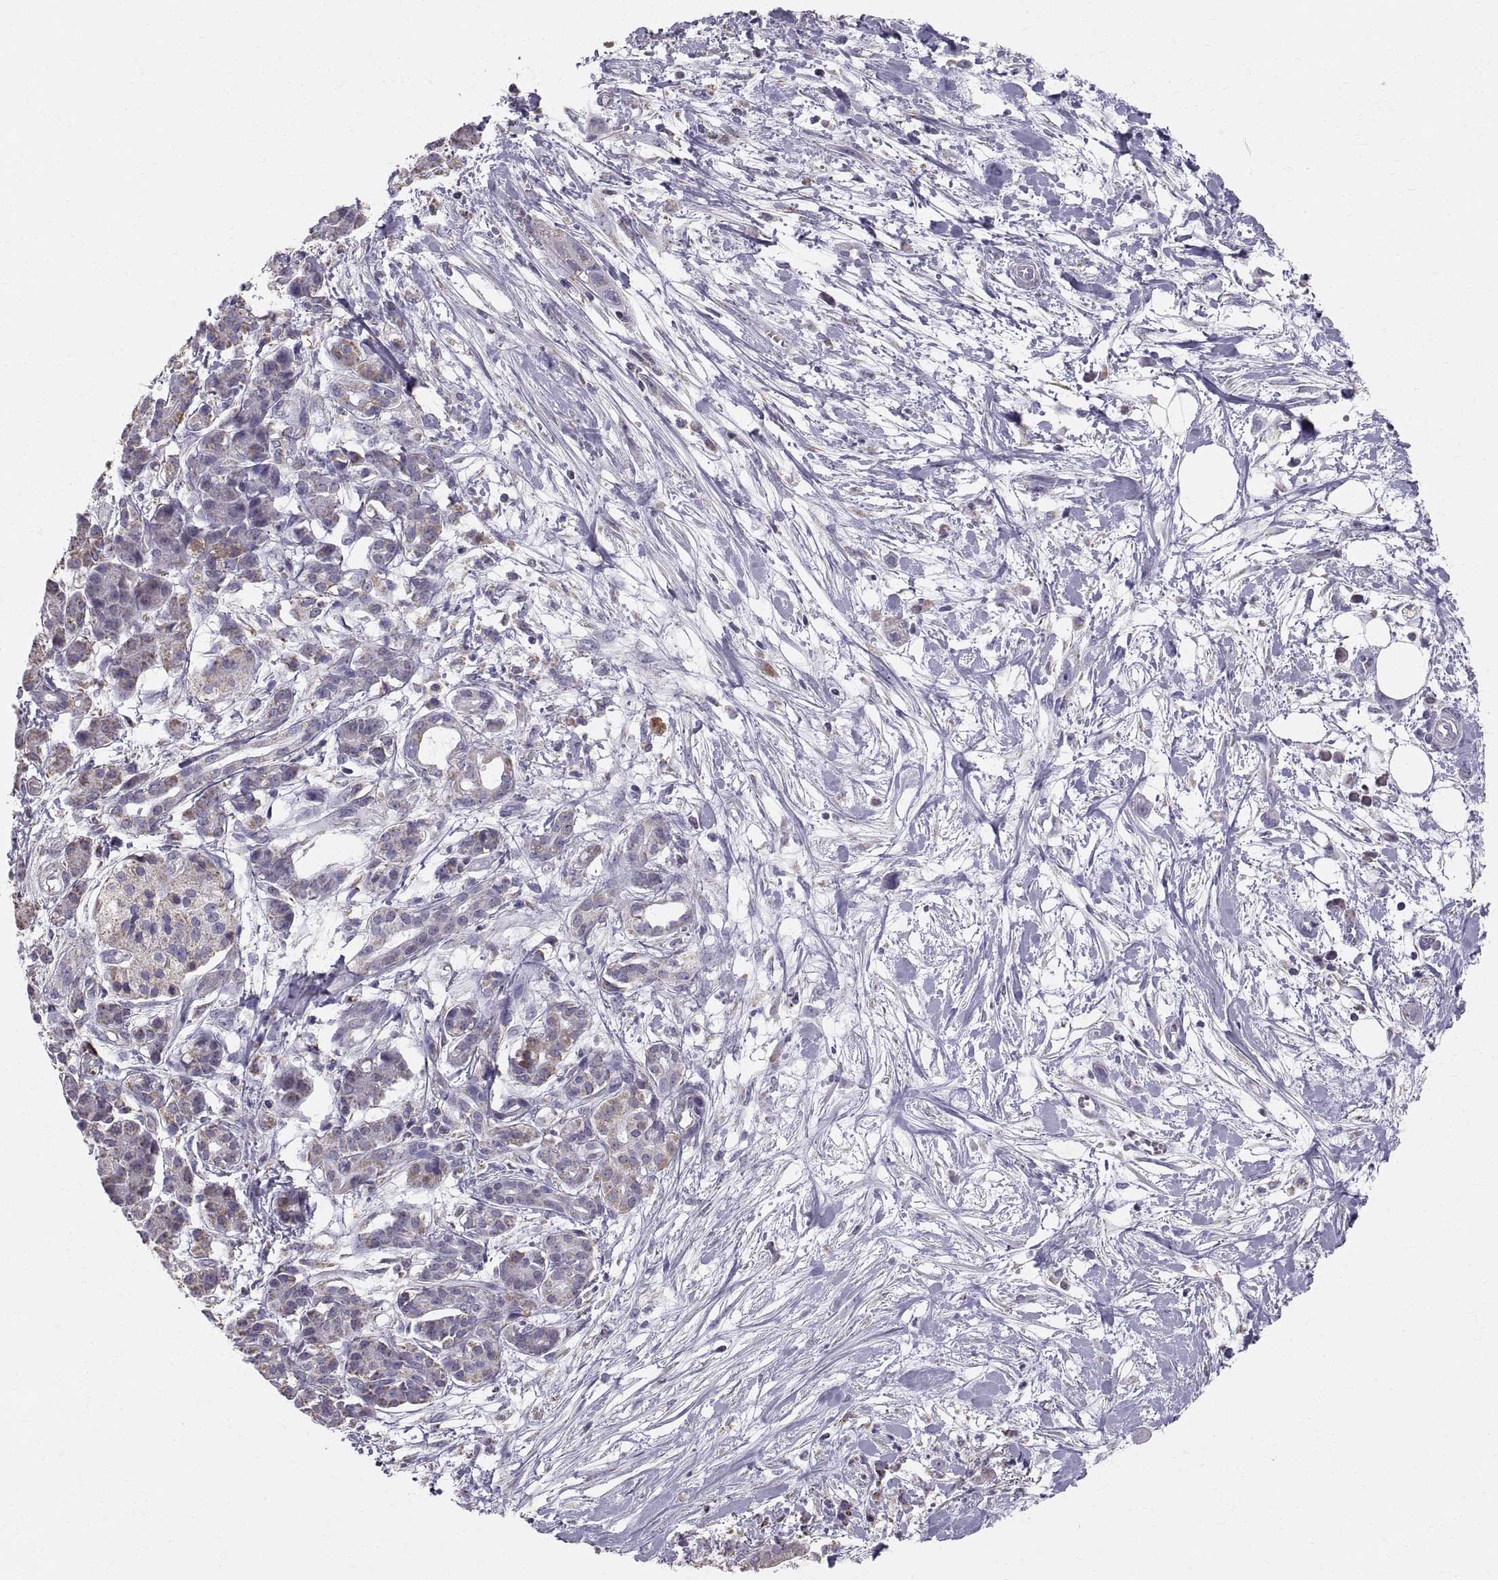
{"staining": {"intensity": "weak", "quantity": ">75%", "location": "cytoplasmic/membranous"}, "tissue": "pancreatic cancer", "cell_type": "Tumor cells", "image_type": "cancer", "snomed": [{"axis": "morphology", "description": "Normal tissue, NOS"}, {"axis": "morphology", "description": "Adenocarcinoma, NOS"}, {"axis": "topography", "description": "Lymph node"}, {"axis": "topography", "description": "Pancreas"}], "caption": "Pancreatic cancer (adenocarcinoma) stained for a protein (brown) shows weak cytoplasmic/membranous positive staining in about >75% of tumor cells.", "gene": "STMND1", "patient": {"sex": "female", "age": 58}}